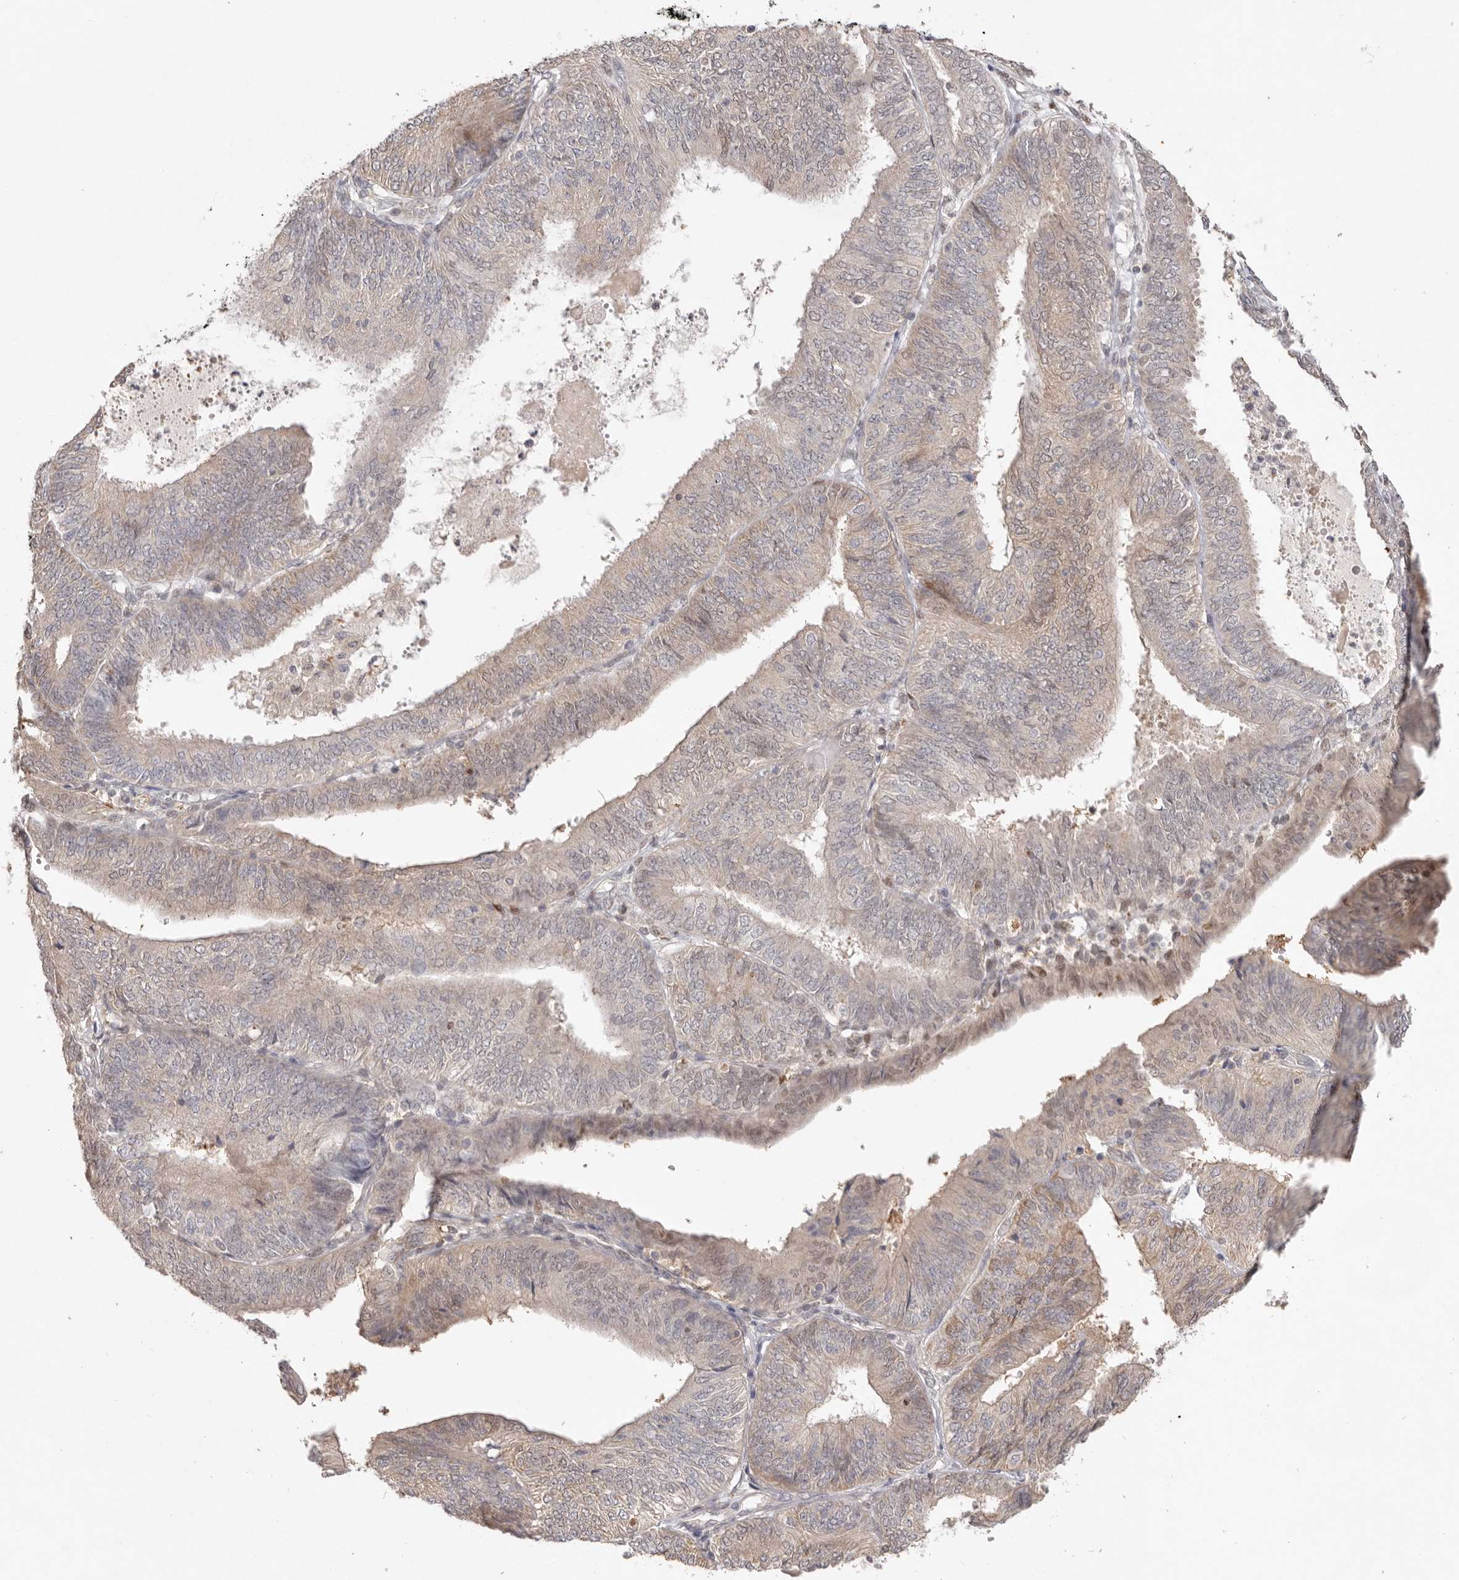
{"staining": {"intensity": "weak", "quantity": "25%-75%", "location": "cytoplasmic/membranous"}, "tissue": "endometrial cancer", "cell_type": "Tumor cells", "image_type": "cancer", "snomed": [{"axis": "morphology", "description": "Adenocarcinoma, NOS"}, {"axis": "topography", "description": "Endometrium"}], "caption": "This photomicrograph shows immunohistochemistry staining of adenocarcinoma (endometrial), with low weak cytoplasmic/membranous staining in about 25%-75% of tumor cells.", "gene": "TADA1", "patient": {"sex": "female", "age": 58}}